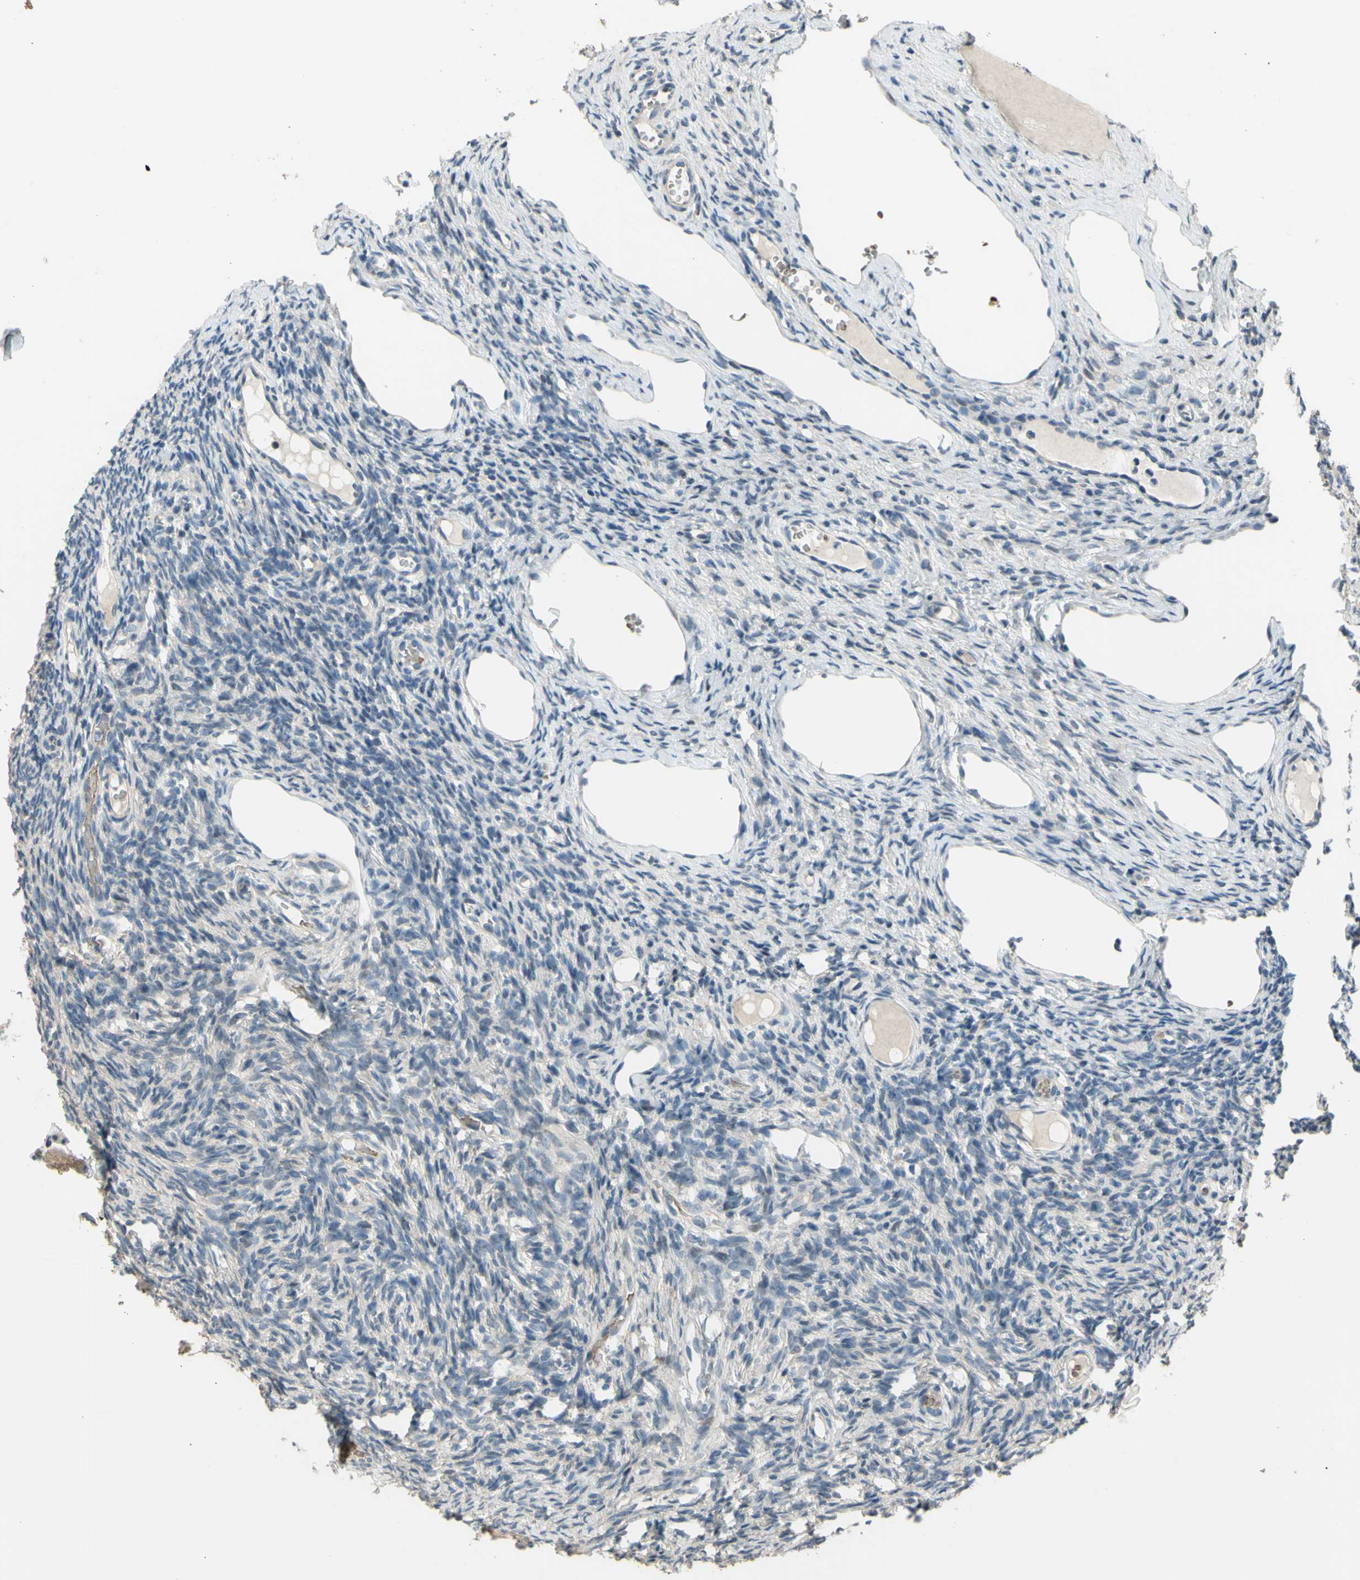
{"staining": {"intensity": "weak", "quantity": ">75%", "location": "cytoplasmic/membranous"}, "tissue": "ovary", "cell_type": "Follicle cells", "image_type": "normal", "snomed": [{"axis": "morphology", "description": "Normal tissue, NOS"}, {"axis": "topography", "description": "Ovary"}], "caption": "There is low levels of weak cytoplasmic/membranous staining in follicle cells of unremarkable ovary, as demonstrated by immunohistochemical staining (brown color).", "gene": "ZNF184", "patient": {"sex": "female", "age": 33}}